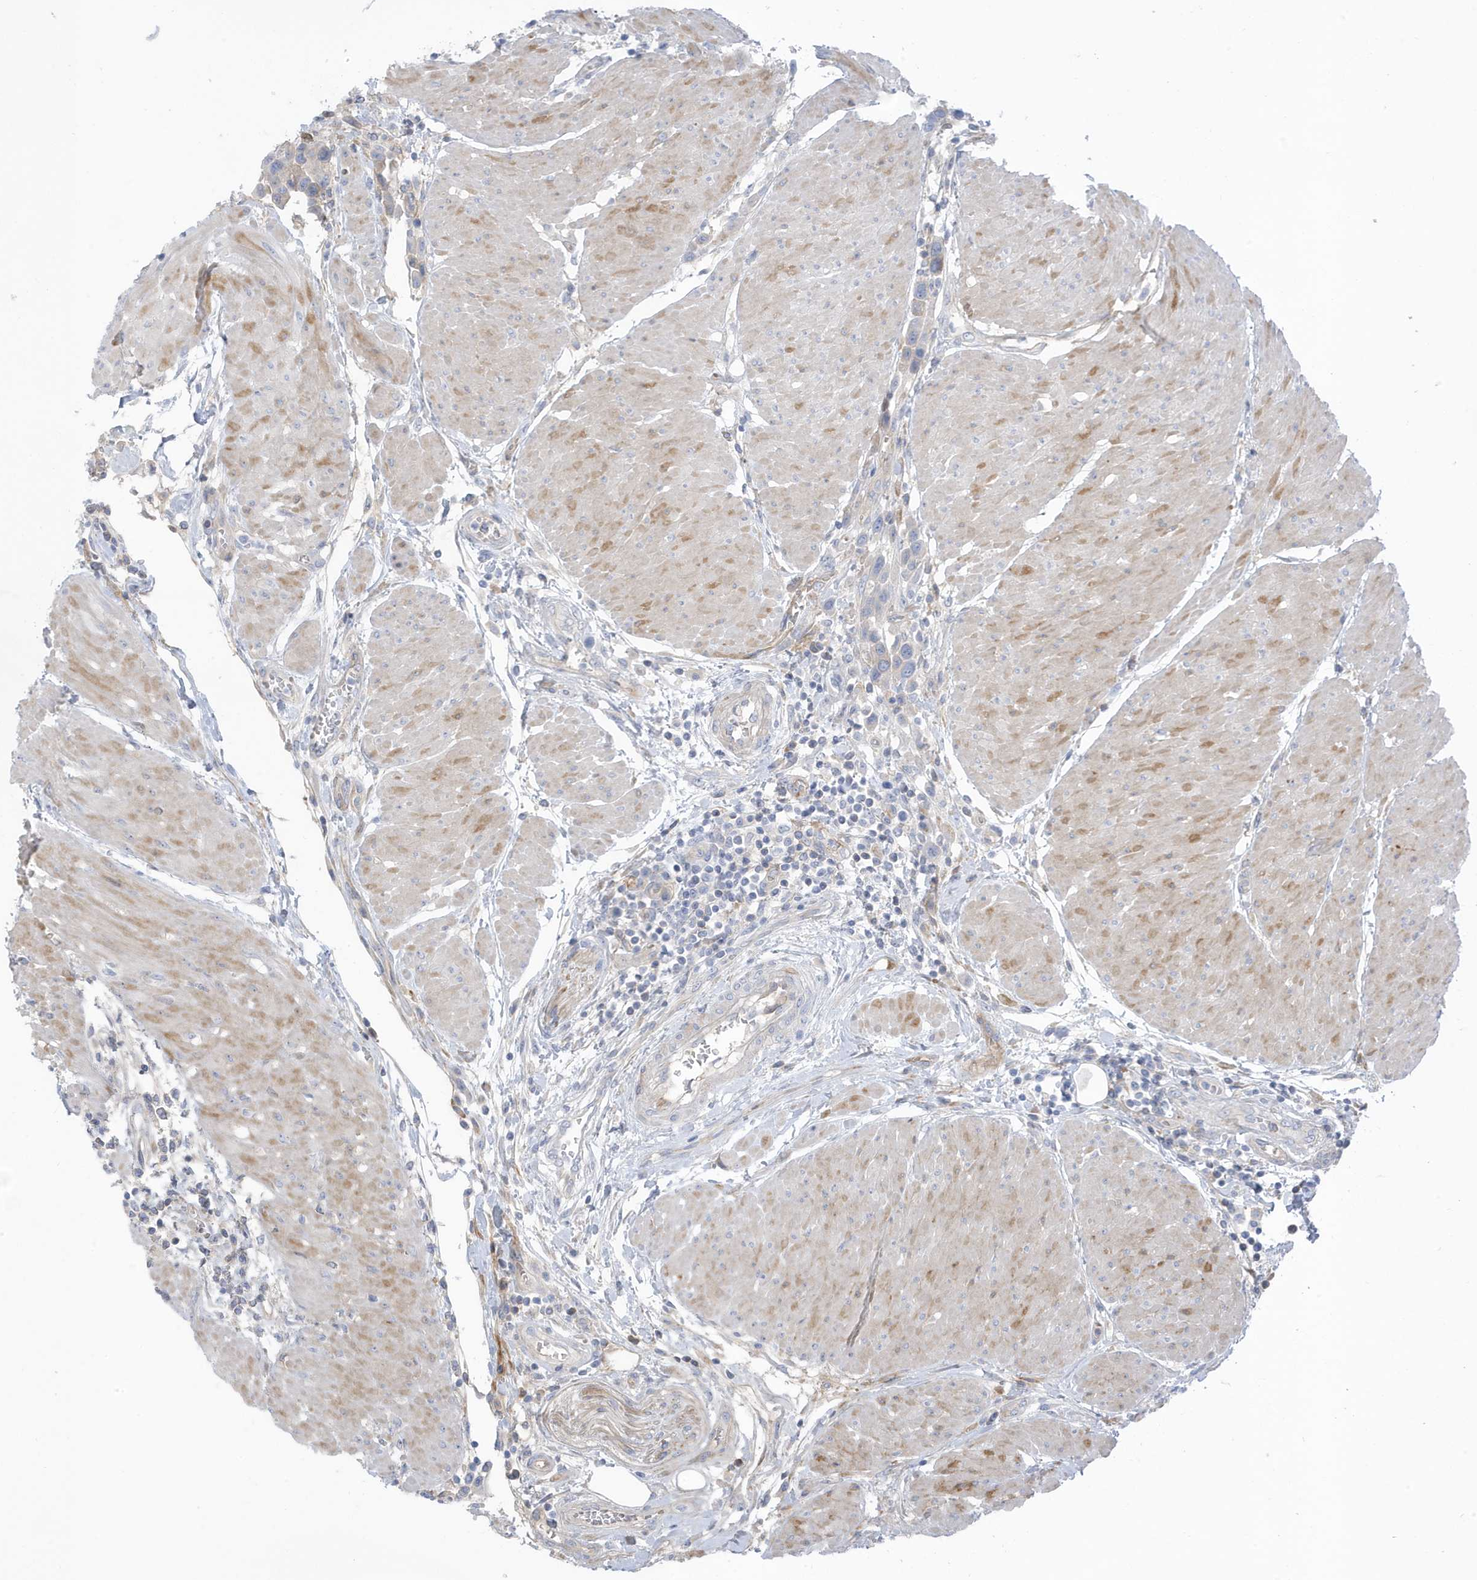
{"staining": {"intensity": "negative", "quantity": "none", "location": "none"}, "tissue": "urothelial cancer", "cell_type": "Tumor cells", "image_type": "cancer", "snomed": [{"axis": "morphology", "description": "Urothelial carcinoma, High grade"}, {"axis": "topography", "description": "Urinary bladder"}], "caption": "Protein analysis of urothelial carcinoma (high-grade) shows no significant expression in tumor cells.", "gene": "ATP13A5", "patient": {"sex": "male", "age": 50}}